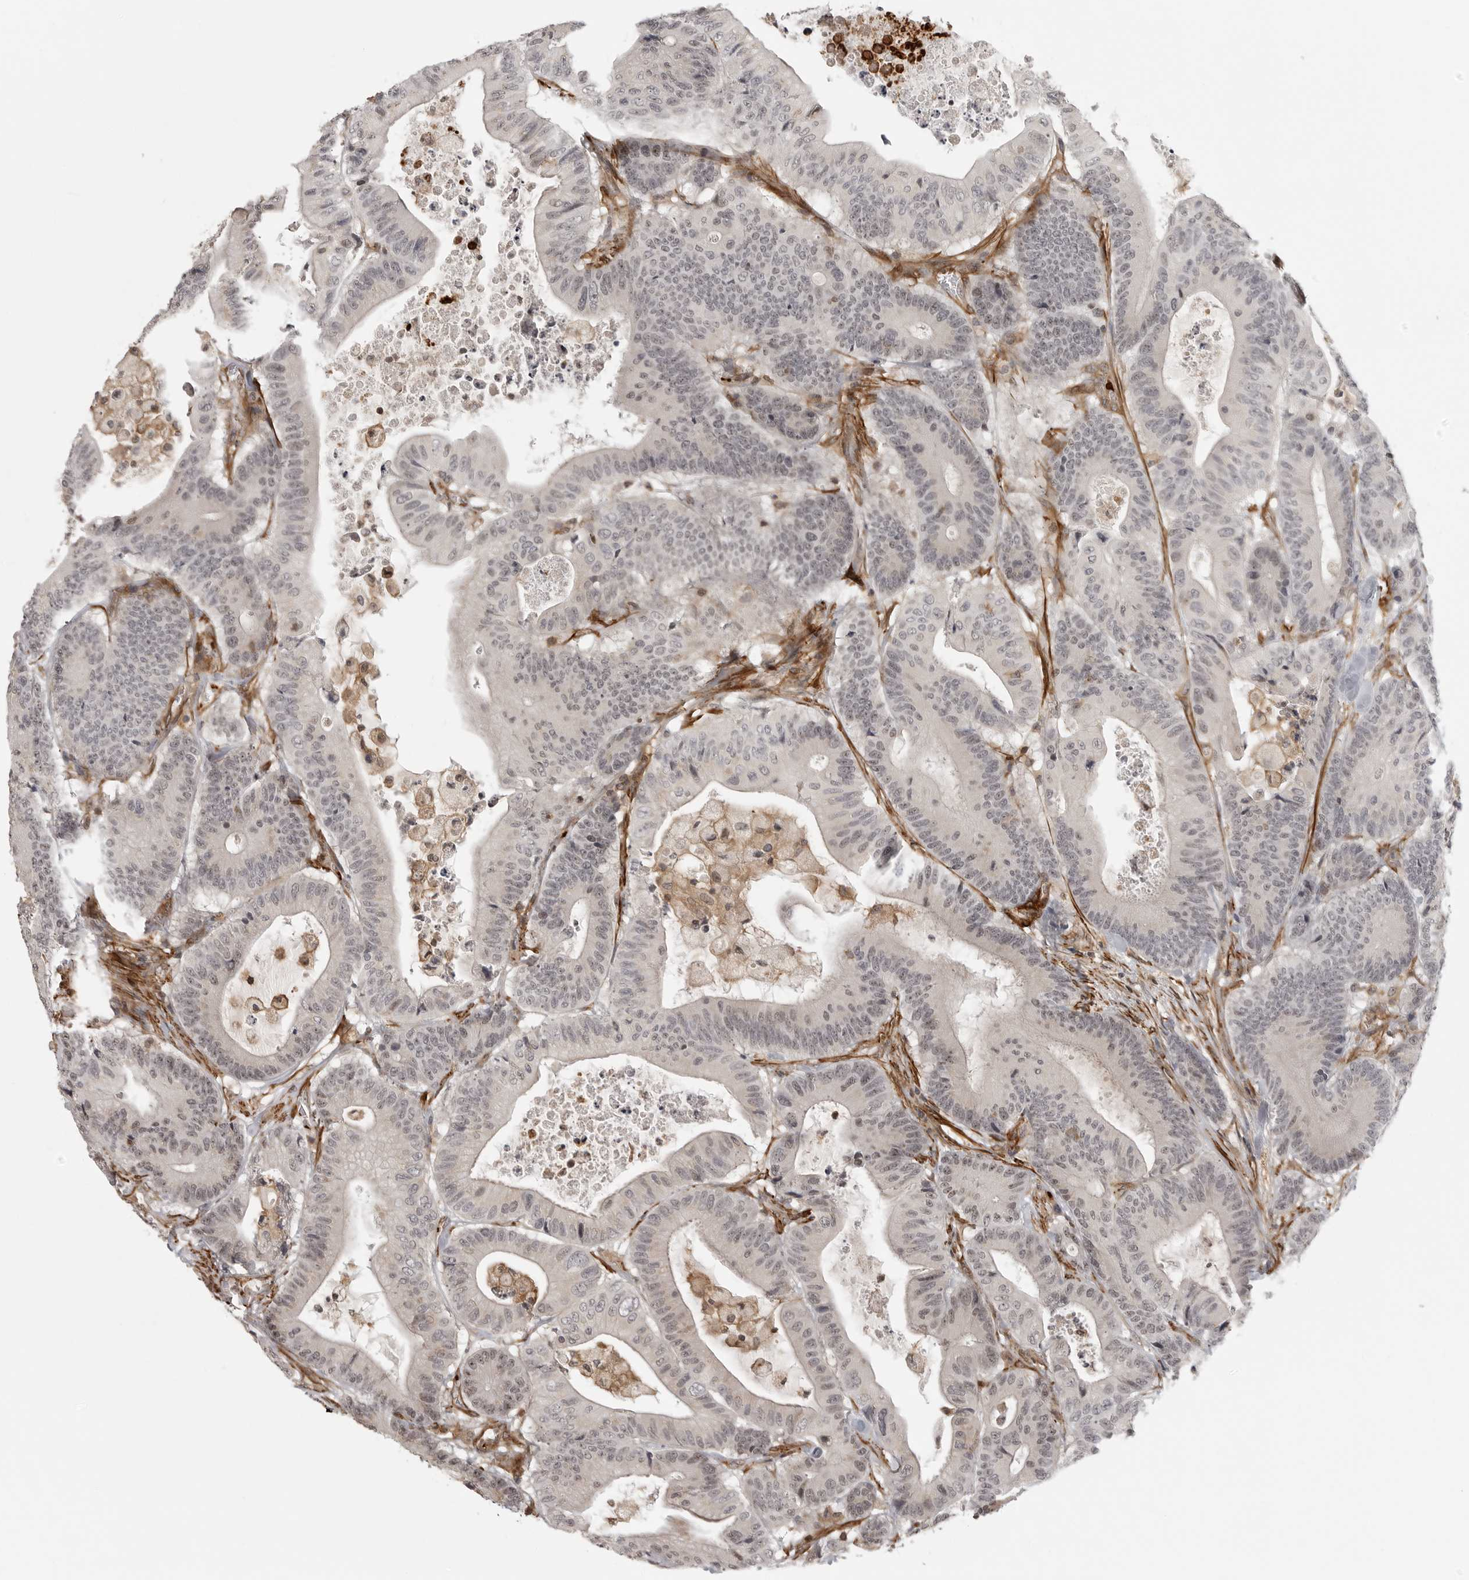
{"staining": {"intensity": "weak", "quantity": "<25%", "location": "nuclear"}, "tissue": "colorectal cancer", "cell_type": "Tumor cells", "image_type": "cancer", "snomed": [{"axis": "morphology", "description": "Adenocarcinoma, NOS"}, {"axis": "topography", "description": "Colon"}], "caption": "DAB (3,3'-diaminobenzidine) immunohistochemical staining of human colorectal cancer demonstrates no significant staining in tumor cells.", "gene": "TUT4", "patient": {"sex": "female", "age": 84}}